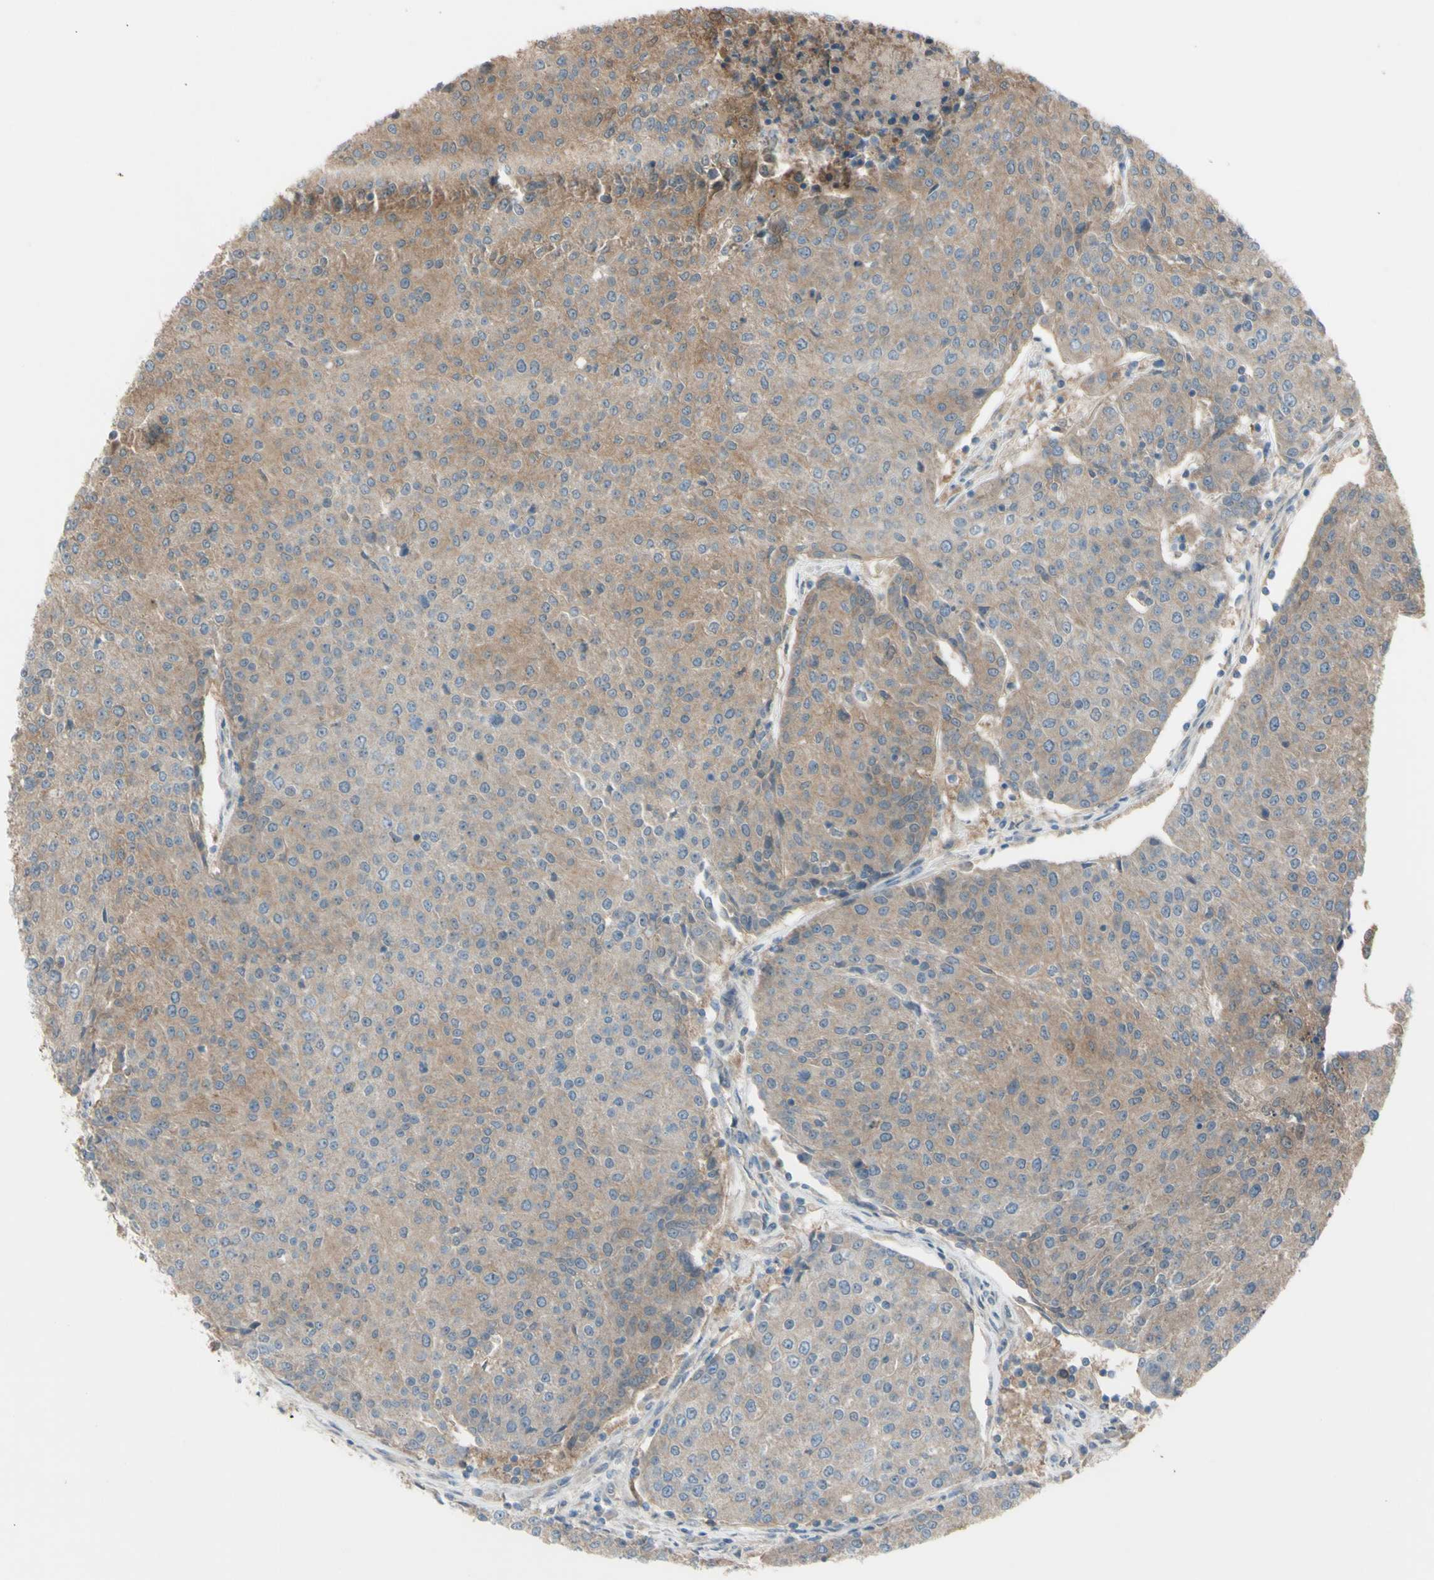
{"staining": {"intensity": "moderate", "quantity": ">75%", "location": "cytoplasmic/membranous"}, "tissue": "urothelial cancer", "cell_type": "Tumor cells", "image_type": "cancer", "snomed": [{"axis": "morphology", "description": "Urothelial carcinoma, High grade"}, {"axis": "topography", "description": "Urinary bladder"}], "caption": "Urothelial cancer stained with DAB immunohistochemistry (IHC) shows medium levels of moderate cytoplasmic/membranous staining in about >75% of tumor cells.", "gene": "AFP", "patient": {"sex": "female", "age": 85}}